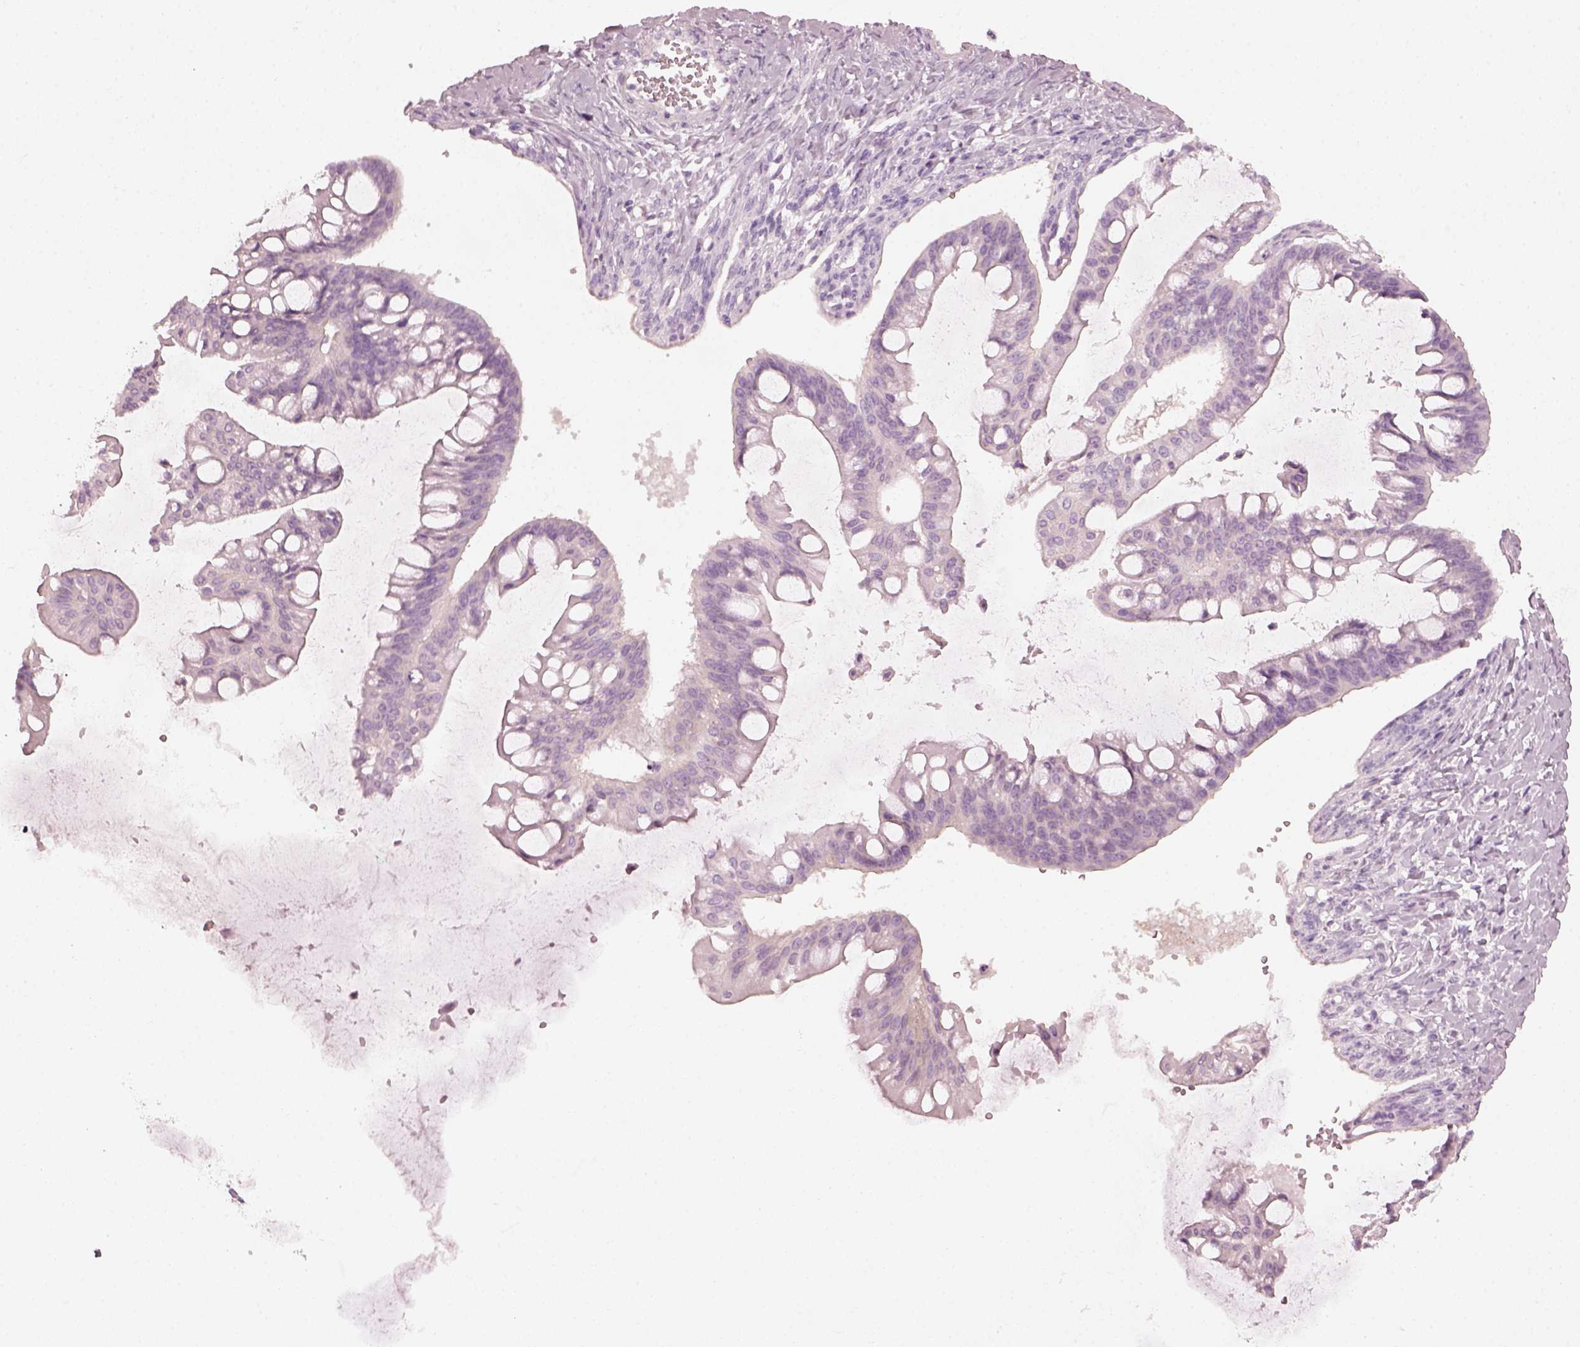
{"staining": {"intensity": "negative", "quantity": "none", "location": "none"}, "tissue": "ovarian cancer", "cell_type": "Tumor cells", "image_type": "cancer", "snomed": [{"axis": "morphology", "description": "Cystadenocarcinoma, mucinous, NOS"}, {"axis": "topography", "description": "Ovary"}], "caption": "A high-resolution image shows IHC staining of ovarian mucinous cystadenocarcinoma, which displays no significant staining in tumor cells. (DAB immunohistochemistry (IHC) with hematoxylin counter stain).", "gene": "CRYBA2", "patient": {"sex": "female", "age": 73}}